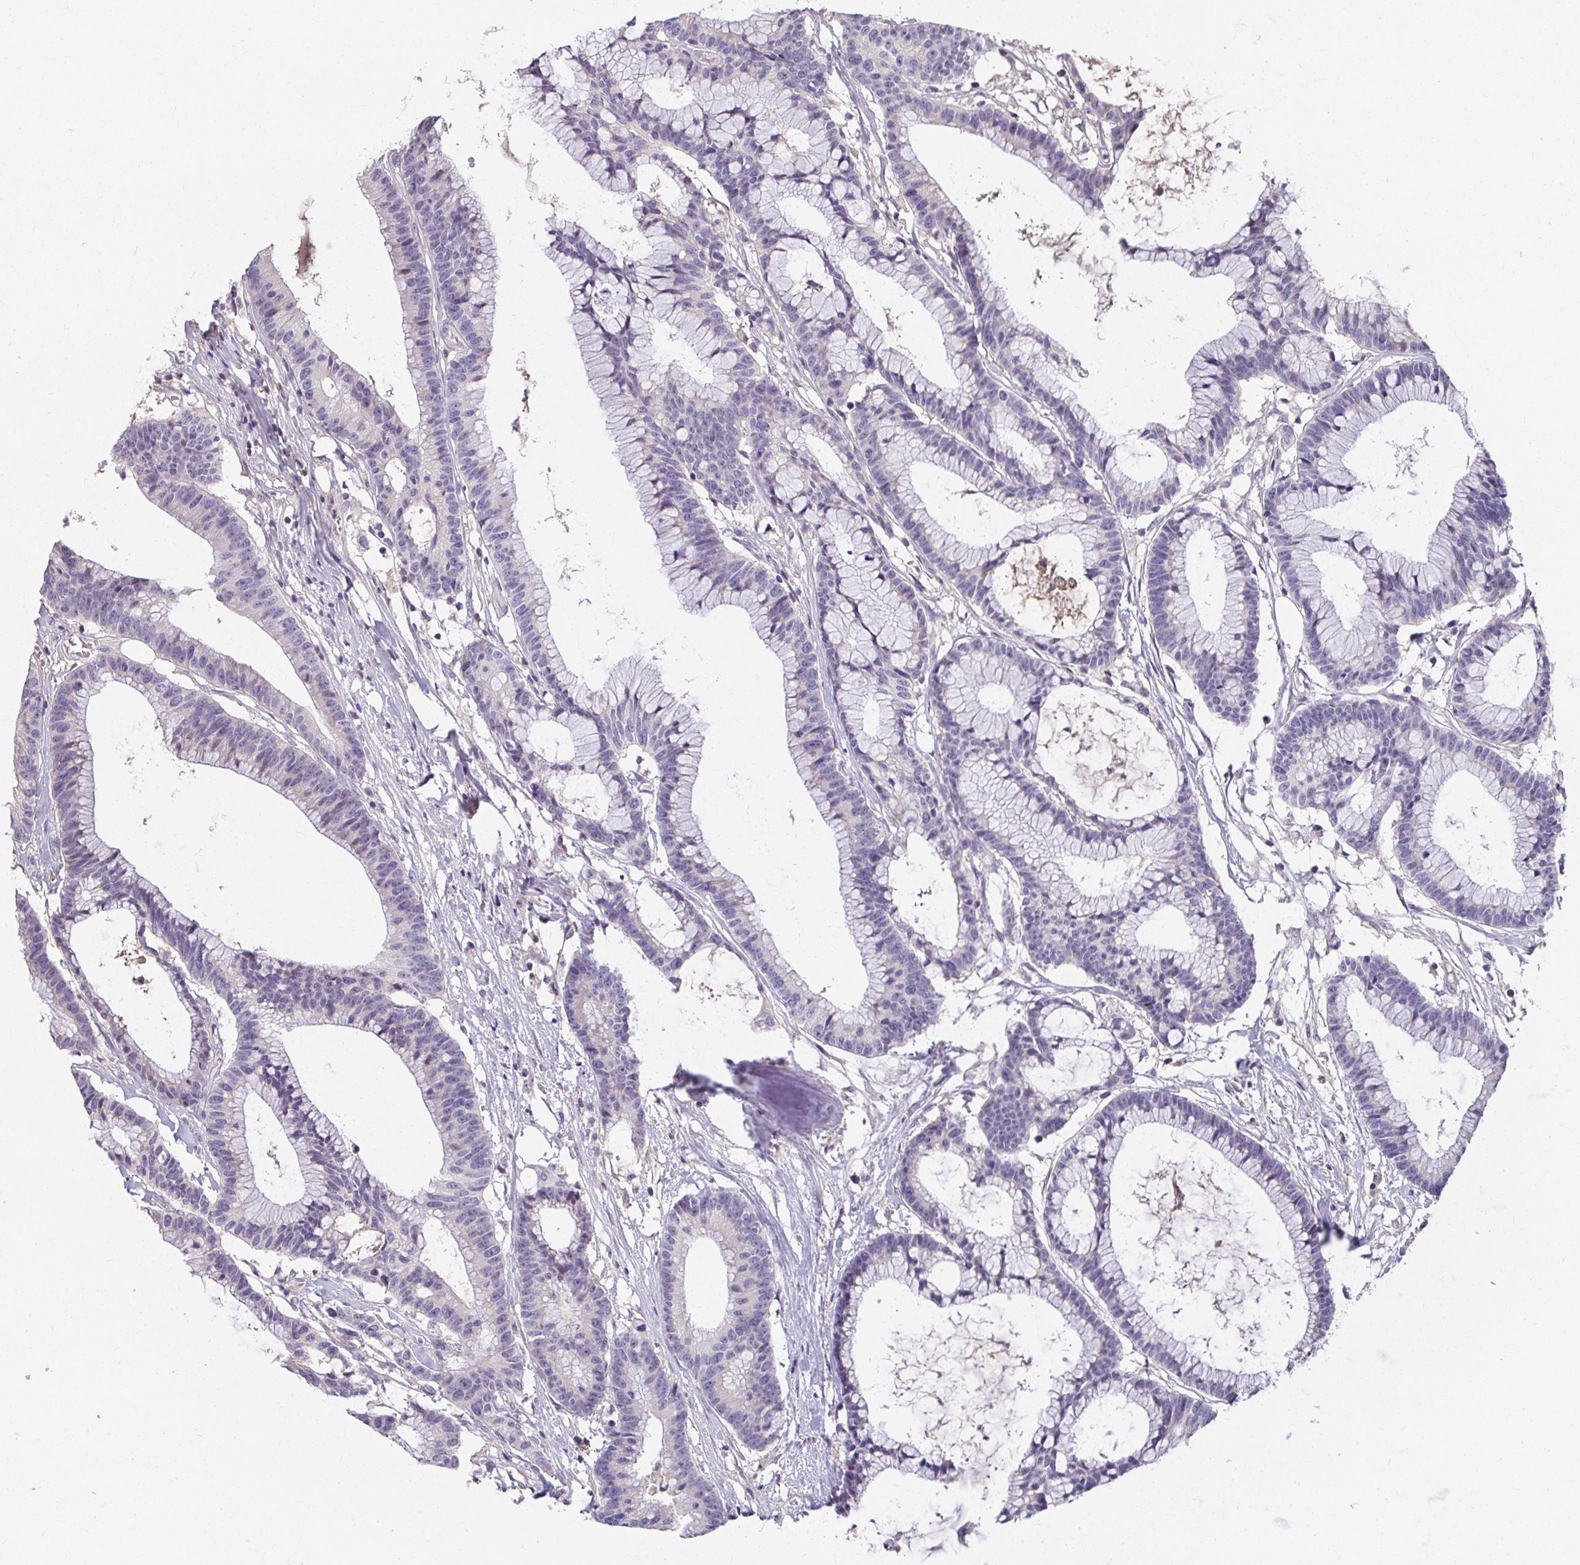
{"staining": {"intensity": "negative", "quantity": "none", "location": "none"}, "tissue": "colorectal cancer", "cell_type": "Tumor cells", "image_type": "cancer", "snomed": [{"axis": "morphology", "description": "Adenocarcinoma, NOS"}, {"axis": "topography", "description": "Colon"}], "caption": "Tumor cells are negative for brown protein staining in colorectal cancer (adenocarcinoma).", "gene": "LOXL4", "patient": {"sex": "female", "age": 78}}